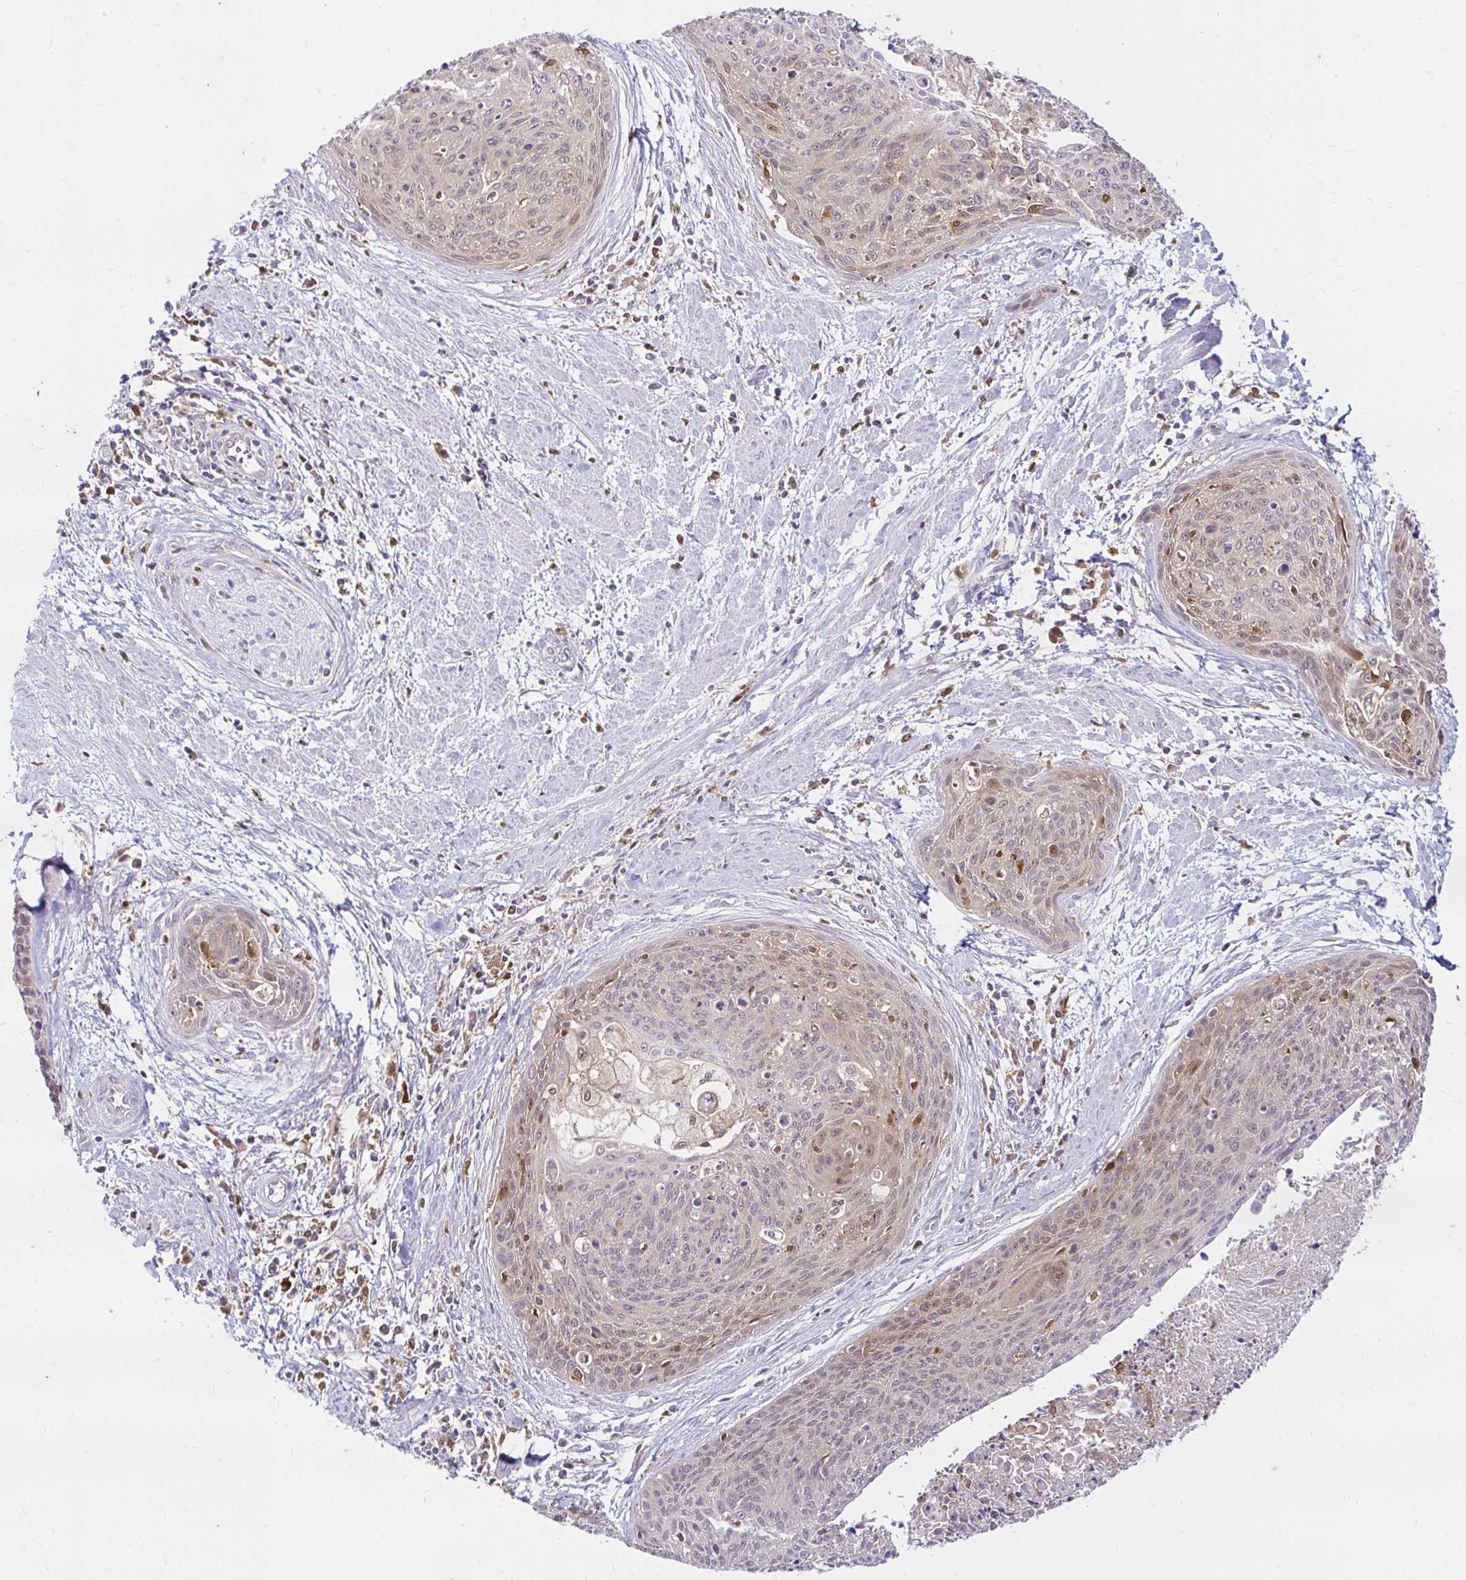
{"staining": {"intensity": "weak", "quantity": "25%-75%", "location": "cytoplasmic/membranous,nuclear"}, "tissue": "cervical cancer", "cell_type": "Tumor cells", "image_type": "cancer", "snomed": [{"axis": "morphology", "description": "Squamous cell carcinoma, NOS"}, {"axis": "topography", "description": "Cervix"}], "caption": "The immunohistochemical stain shows weak cytoplasmic/membranous and nuclear positivity in tumor cells of cervical cancer (squamous cell carcinoma) tissue. (DAB IHC, brown staining for protein, blue staining for nuclei).", "gene": "PYCARD", "patient": {"sex": "female", "age": 55}}